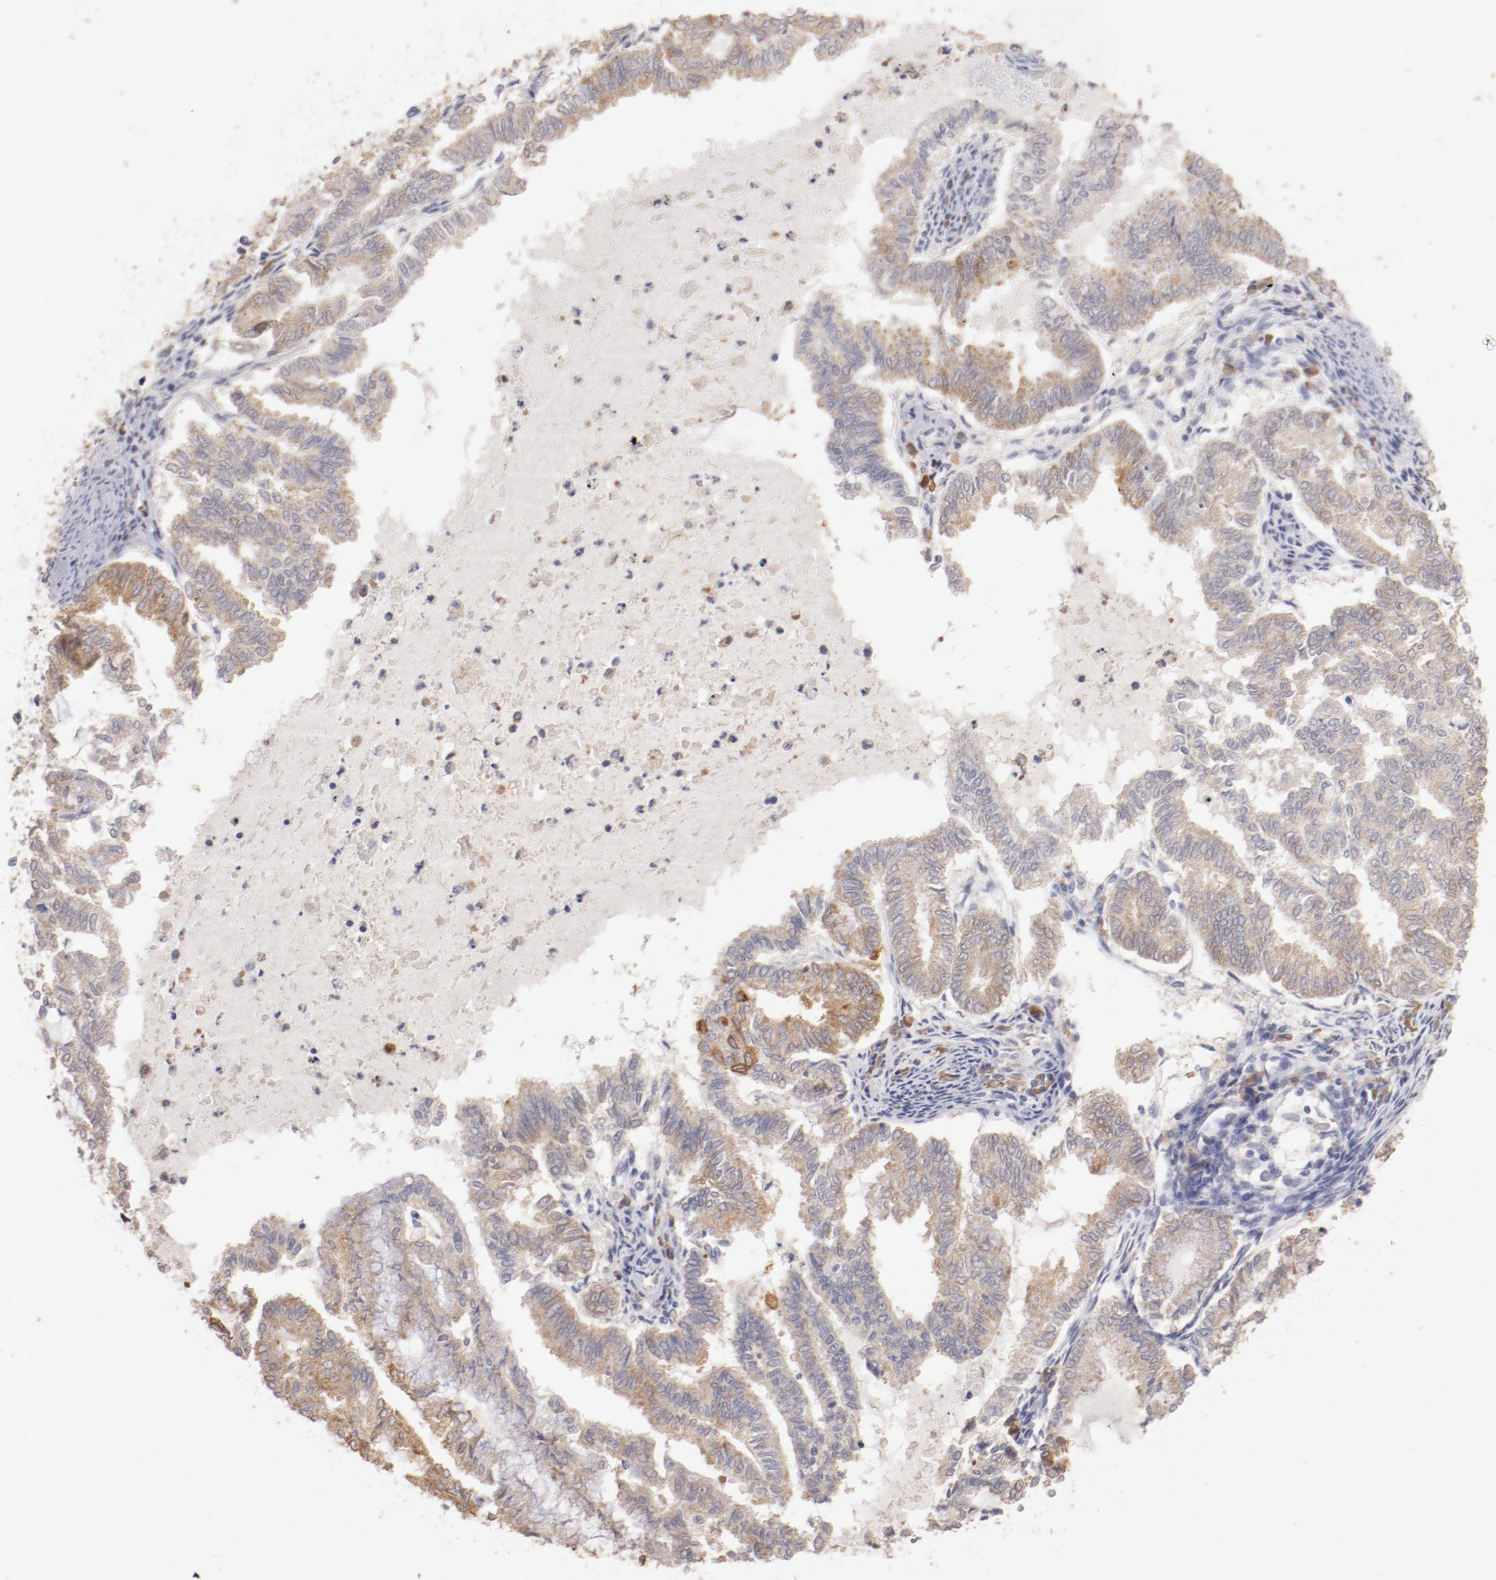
{"staining": {"intensity": "moderate", "quantity": ">75%", "location": "cytoplasmic/membranous"}, "tissue": "endometrial cancer", "cell_type": "Tumor cells", "image_type": "cancer", "snomed": [{"axis": "morphology", "description": "Adenocarcinoma, NOS"}, {"axis": "topography", "description": "Endometrium"}], "caption": "Immunohistochemical staining of endometrial adenocarcinoma shows moderate cytoplasmic/membranous protein positivity in about >75% of tumor cells.", "gene": "ENTPD5", "patient": {"sex": "female", "age": 79}}